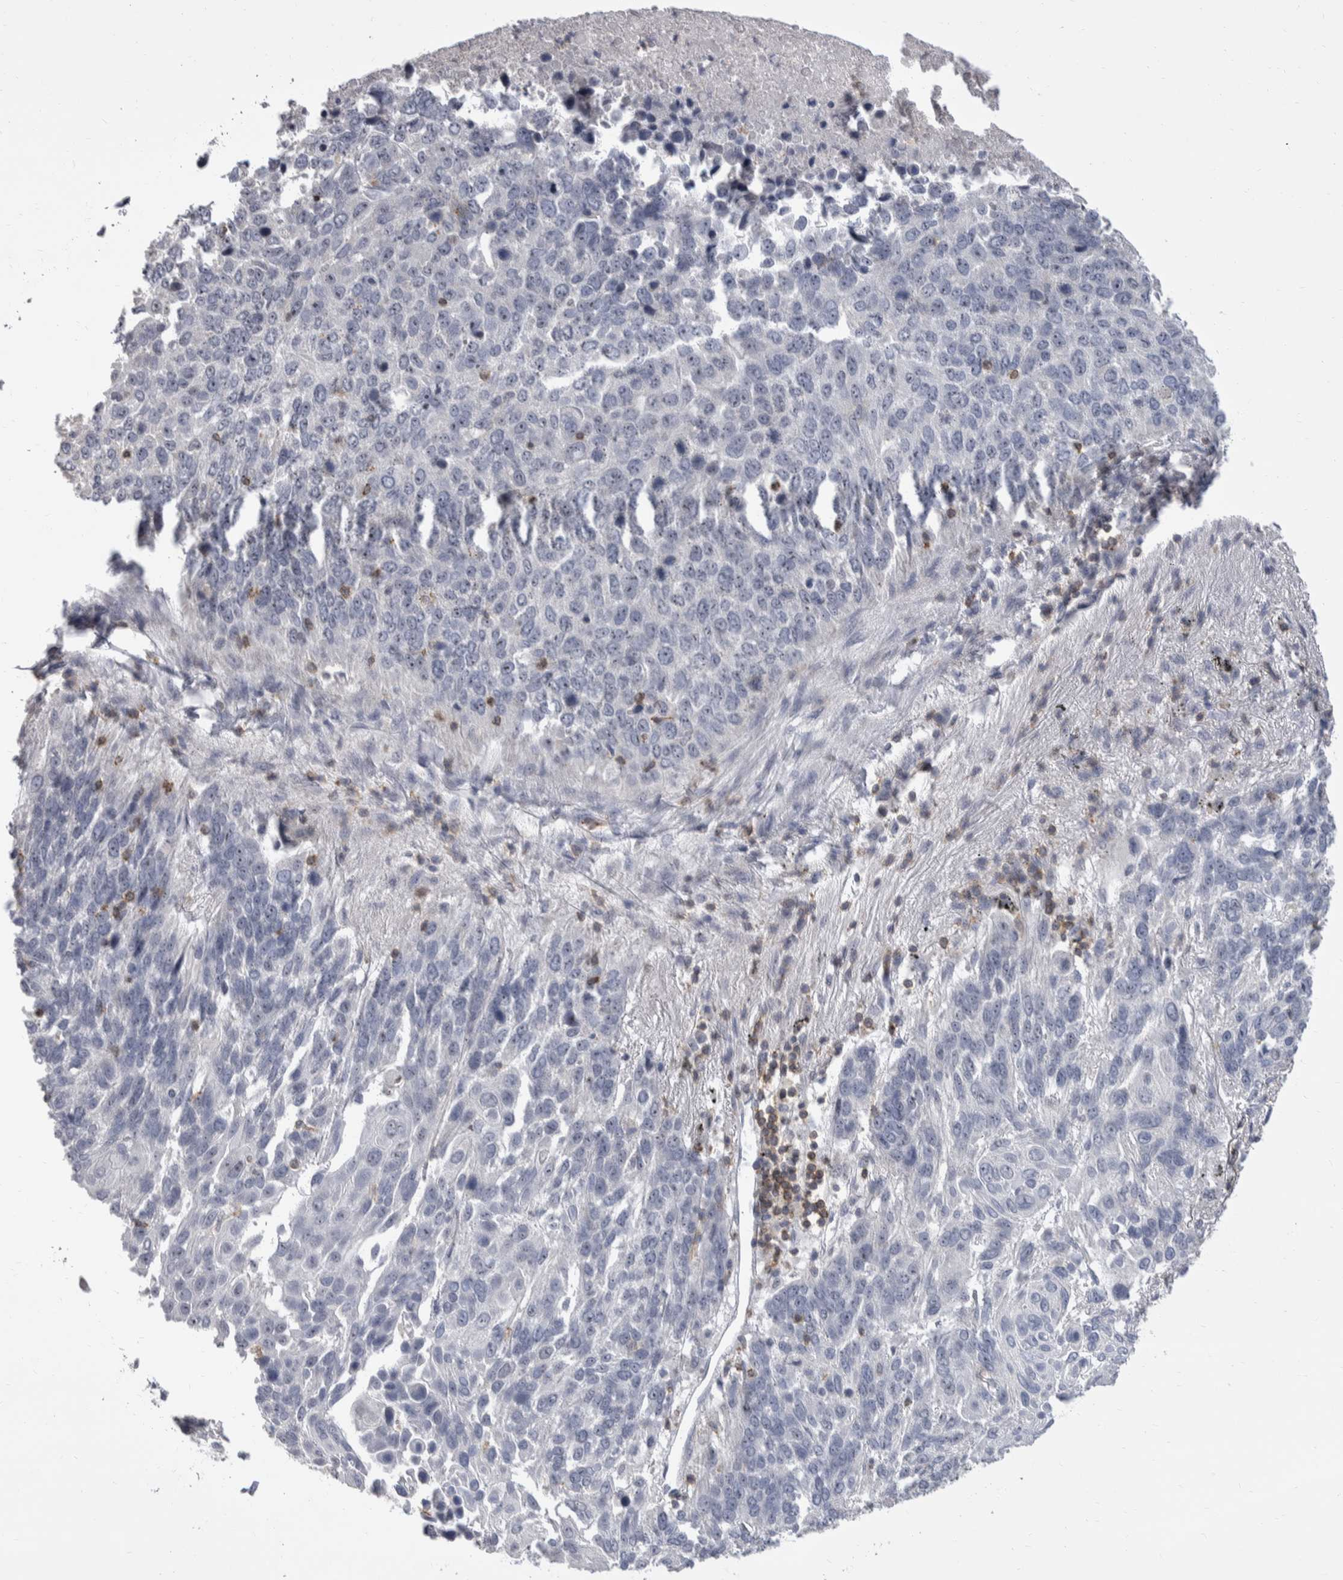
{"staining": {"intensity": "negative", "quantity": "none", "location": "none"}, "tissue": "lung cancer", "cell_type": "Tumor cells", "image_type": "cancer", "snomed": [{"axis": "morphology", "description": "Squamous cell carcinoma, NOS"}, {"axis": "topography", "description": "Lung"}], "caption": "Immunohistochemical staining of human lung cancer exhibits no significant staining in tumor cells.", "gene": "CEP295NL", "patient": {"sex": "male", "age": 66}}